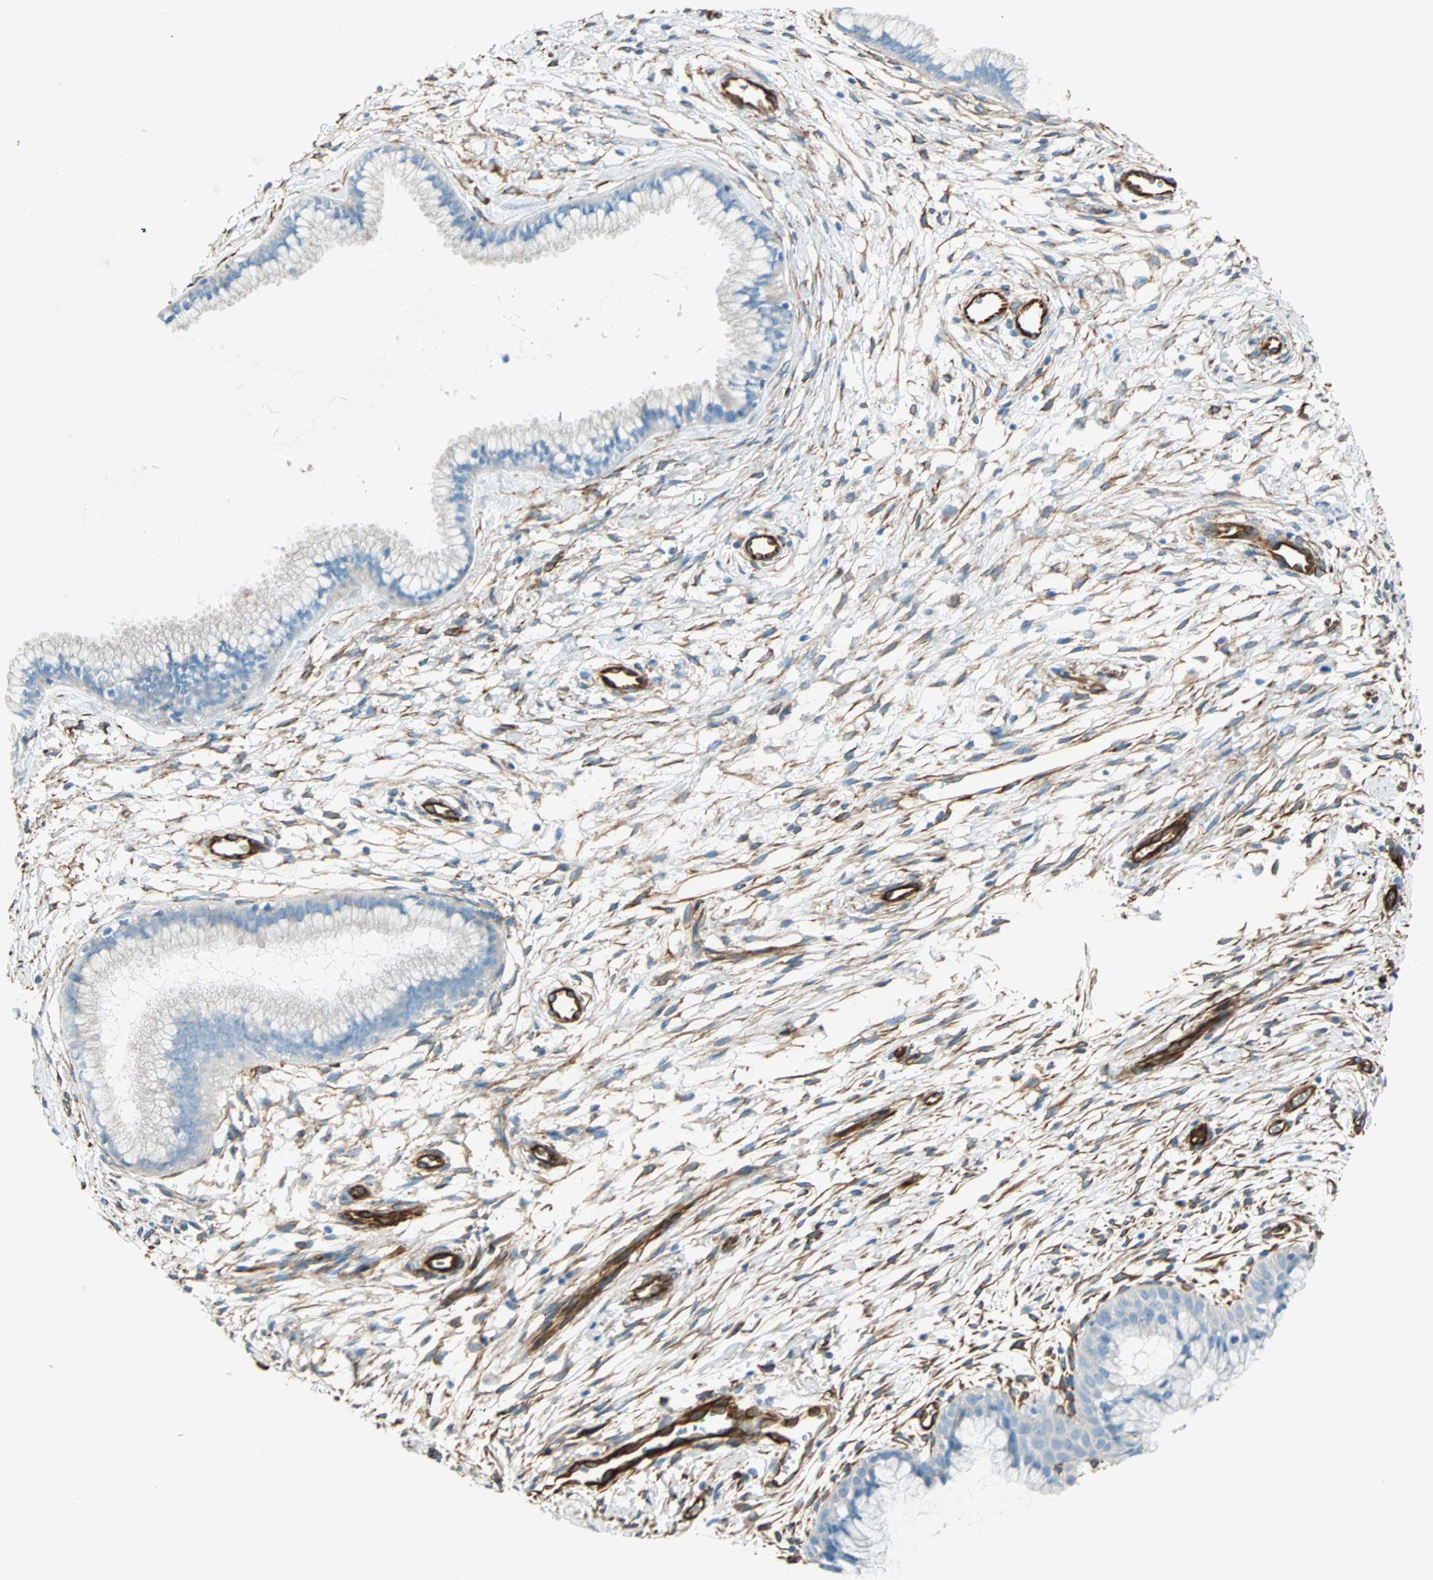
{"staining": {"intensity": "negative", "quantity": "none", "location": "none"}, "tissue": "cervix", "cell_type": "Glandular cells", "image_type": "normal", "snomed": [{"axis": "morphology", "description": "Normal tissue, NOS"}, {"axis": "topography", "description": "Cervix"}], "caption": "This histopathology image is of benign cervix stained with immunohistochemistry to label a protein in brown with the nuclei are counter-stained blue. There is no staining in glandular cells. (Stains: DAB (3,3'-diaminobenzidine) immunohistochemistry with hematoxylin counter stain, Microscopy: brightfield microscopy at high magnification).", "gene": "NES", "patient": {"sex": "female", "age": 39}}